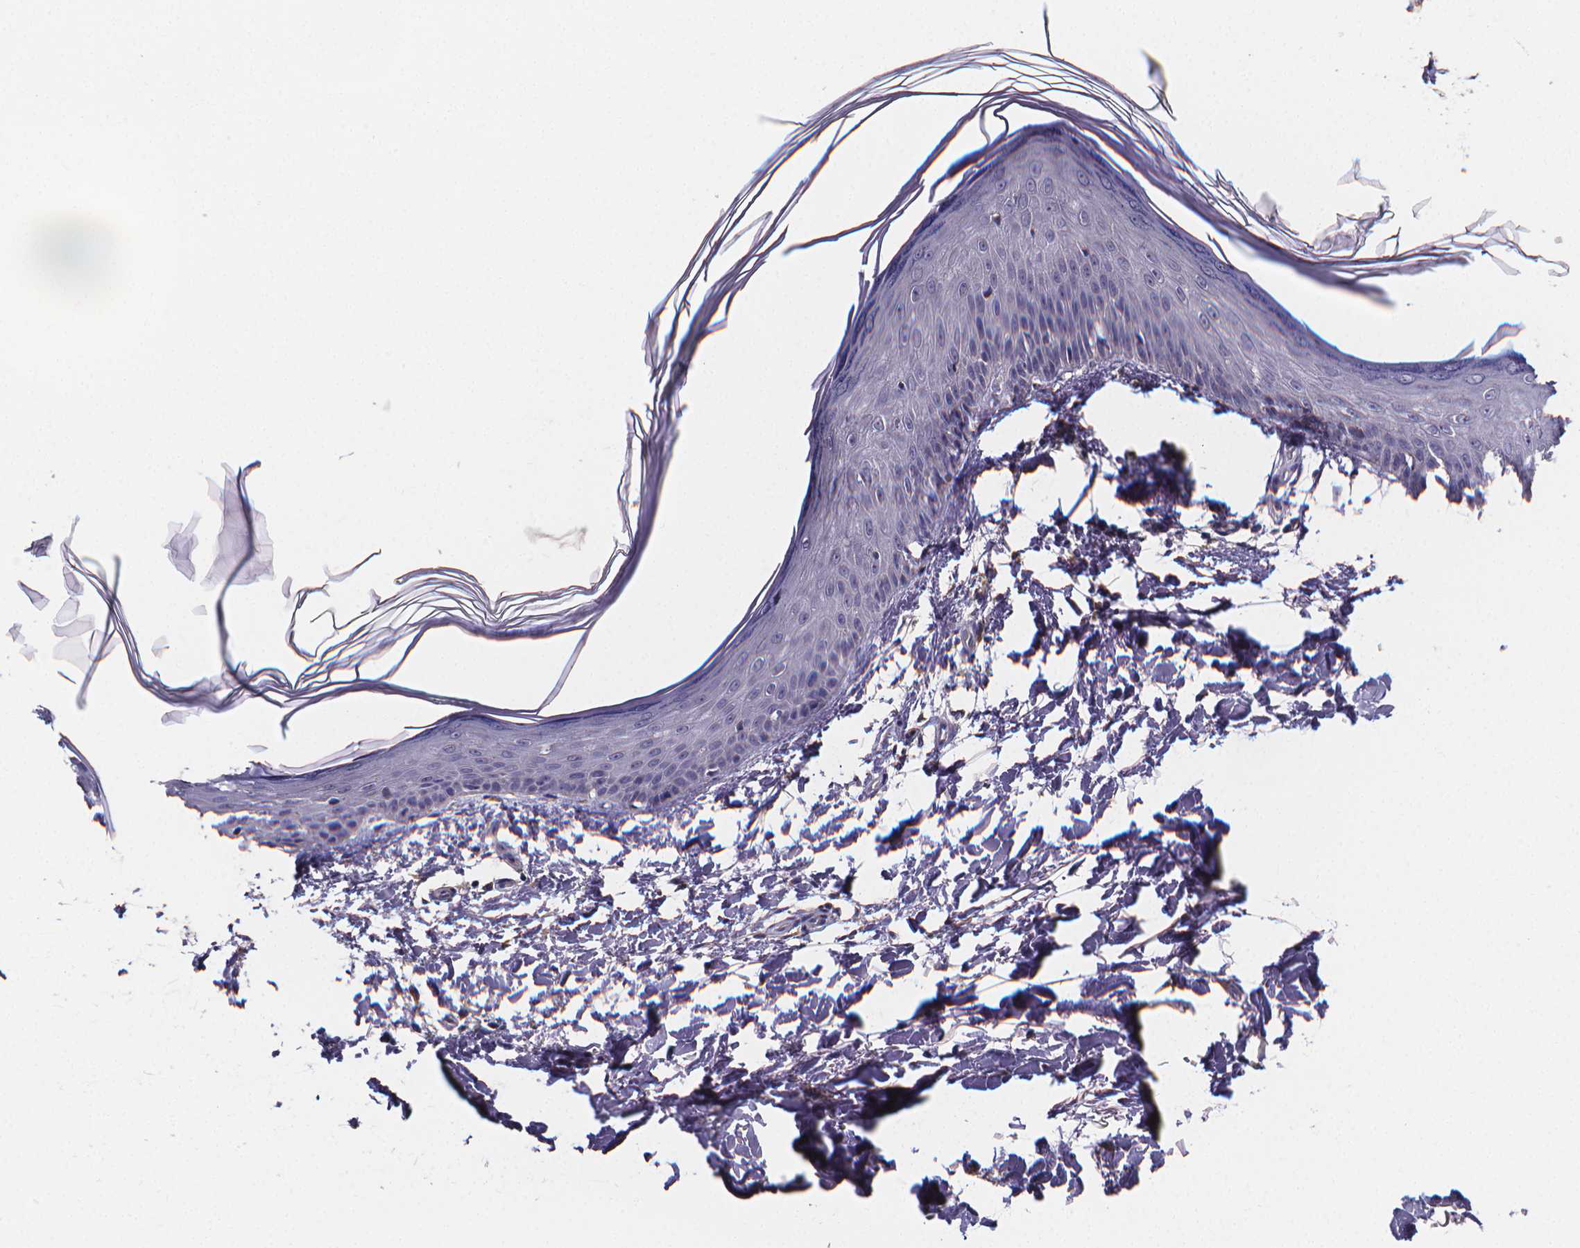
{"staining": {"intensity": "negative", "quantity": "none", "location": "none"}, "tissue": "skin", "cell_type": "Fibroblasts", "image_type": "normal", "snomed": [{"axis": "morphology", "description": "Normal tissue, NOS"}, {"axis": "topography", "description": "Skin"}], "caption": "The micrograph demonstrates no staining of fibroblasts in normal skin. The staining was performed using DAB to visualize the protein expression in brown, while the nuclei were stained in blue with hematoxylin (Magnification: 20x).", "gene": "PAH", "patient": {"sex": "female", "age": 62}}